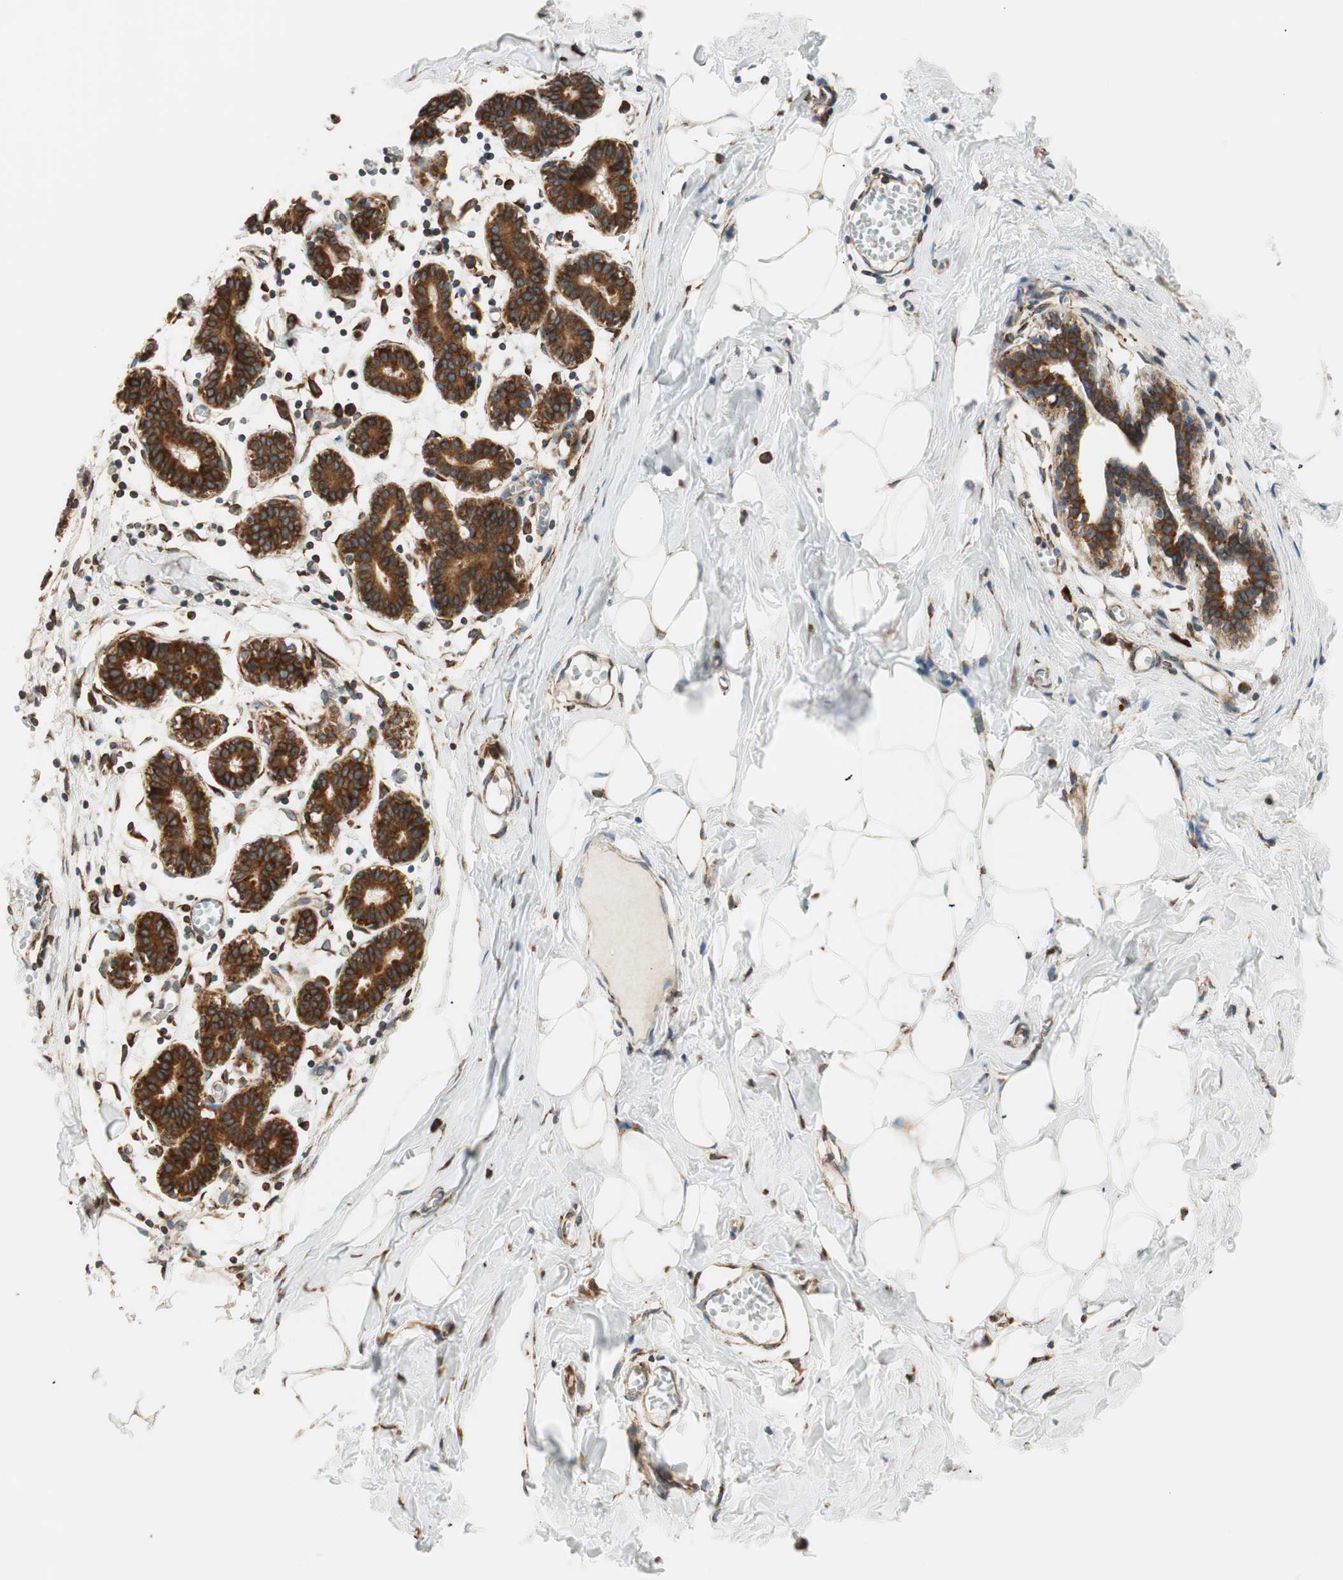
{"staining": {"intensity": "weak", "quantity": "25%-75%", "location": "cytoplasmic/membranous"}, "tissue": "breast", "cell_type": "Adipocytes", "image_type": "normal", "snomed": [{"axis": "morphology", "description": "Normal tissue, NOS"}, {"axis": "topography", "description": "Breast"}], "caption": "Immunohistochemical staining of benign human breast exhibits weak cytoplasmic/membranous protein expression in approximately 25%-75% of adipocytes.", "gene": "PRKCSH", "patient": {"sex": "female", "age": 27}}